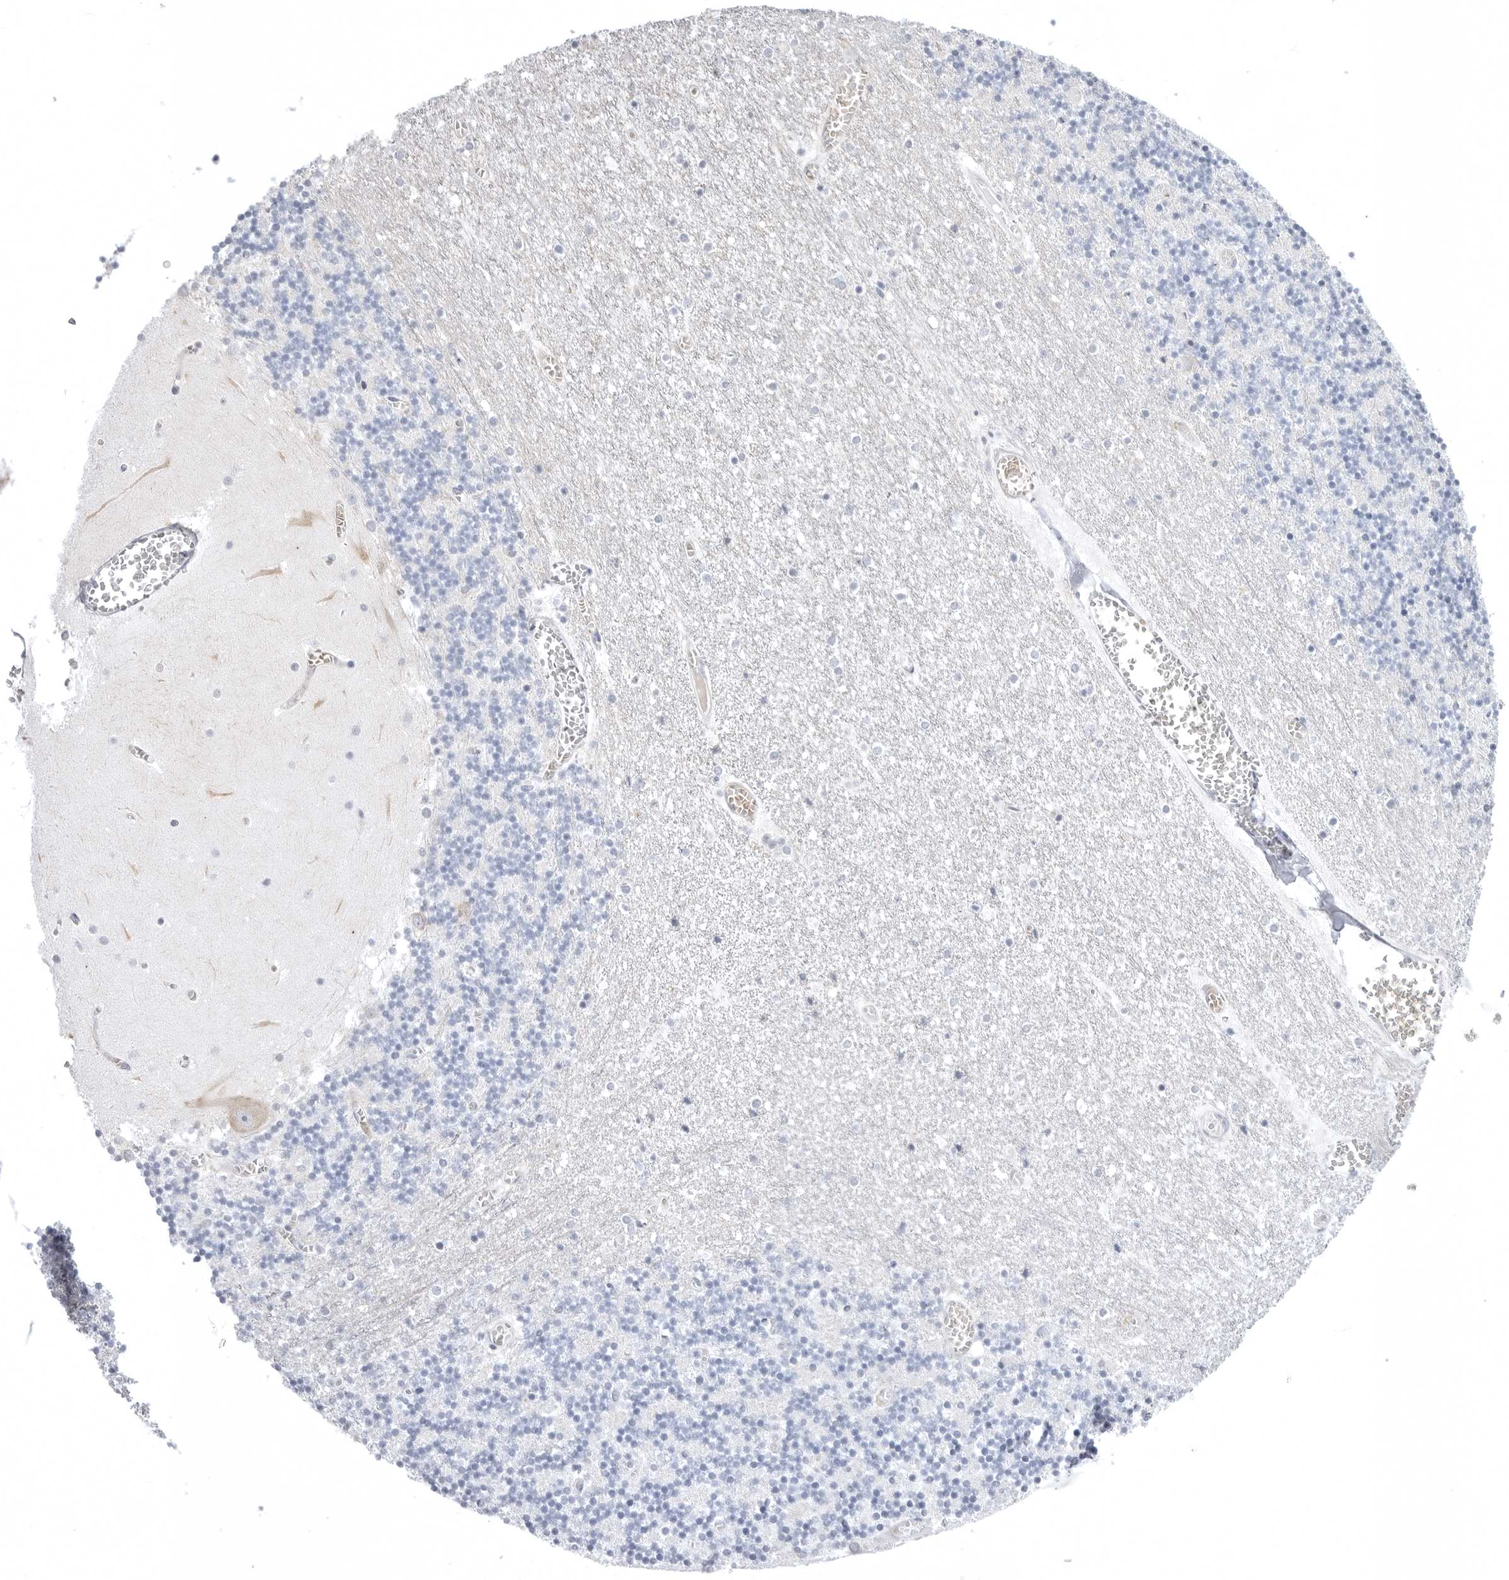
{"staining": {"intensity": "negative", "quantity": "none", "location": "none"}, "tissue": "cerebellum", "cell_type": "Cells in granular layer", "image_type": "normal", "snomed": [{"axis": "morphology", "description": "Normal tissue, NOS"}, {"axis": "topography", "description": "Cerebellum"}], "caption": "This image is of benign cerebellum stained with immunohistochemistry to label a protein in brown with the nuclei are counter-stained blue. There is no staining in cells in granular layer. (Stains: DAB (3,3'-diaminobenzidine) immunohistochemistry (IHC) with hematoxylin counter stain, Microscopy: brightfield microscopy at high magnification).", "gene": "STAP2", "patient": {"sex": "female", "age": 28}}